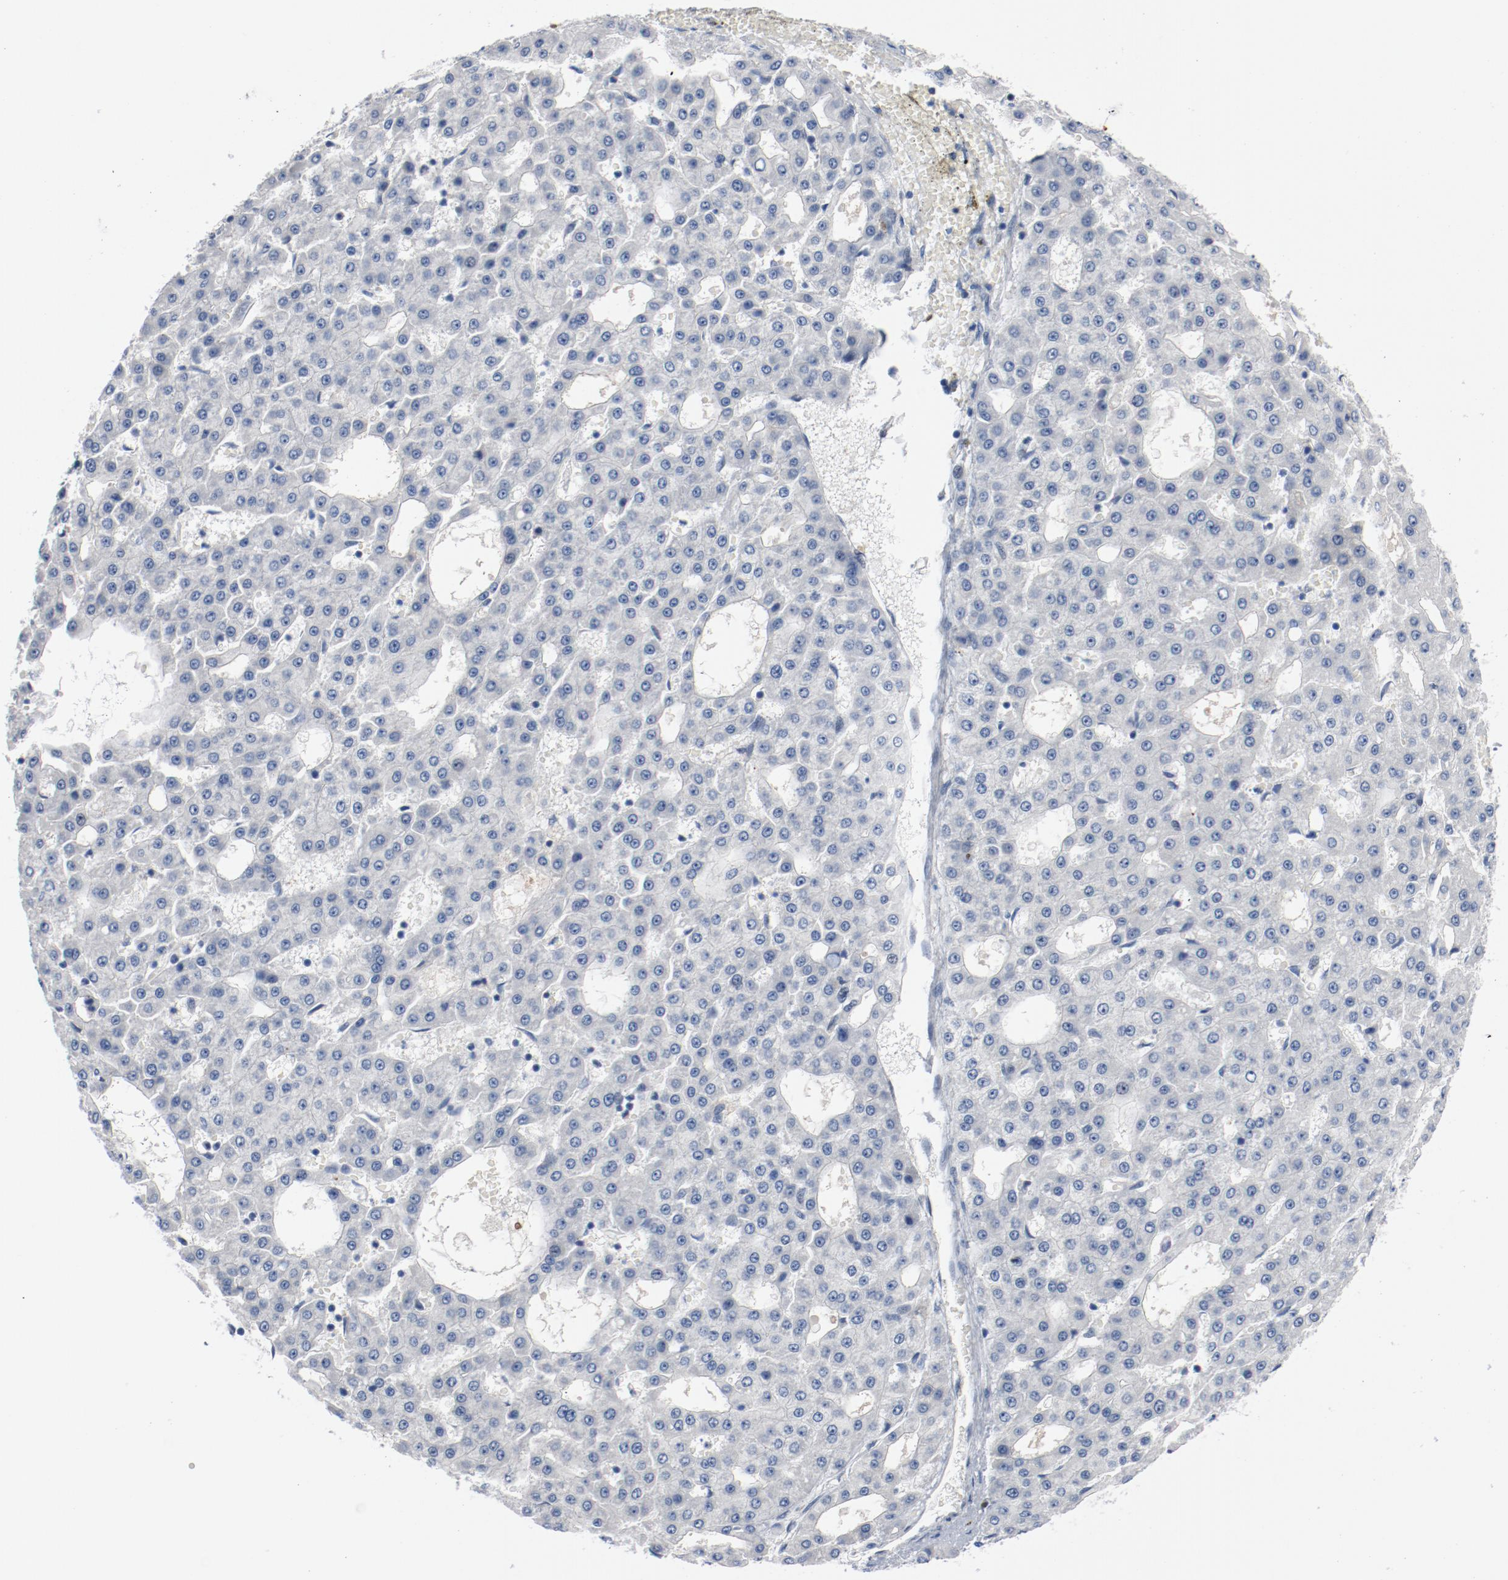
{"staining": {"intensity": "negative", "quantity": "none", "location": "none"}, "tissue": "liver cancer", "cell_type": "Tumor cells", "image_type": "cancer", "snomed": [{"axis": "morphology", "description": "Carcinoma, Hepatocellular, NOS"}, {"axis": "topography", "description": "Liver"}], "caption": "Liver cancer was stained to show a protein in brown. There is no significant expression in tumor cells. (Brightfield microscopy of DAB (3,3'-diaminobenzidine) immunohistochemistry at high magnification).", "gene": "FOXP1", "patient": {"sex": "male", "age": 47}}